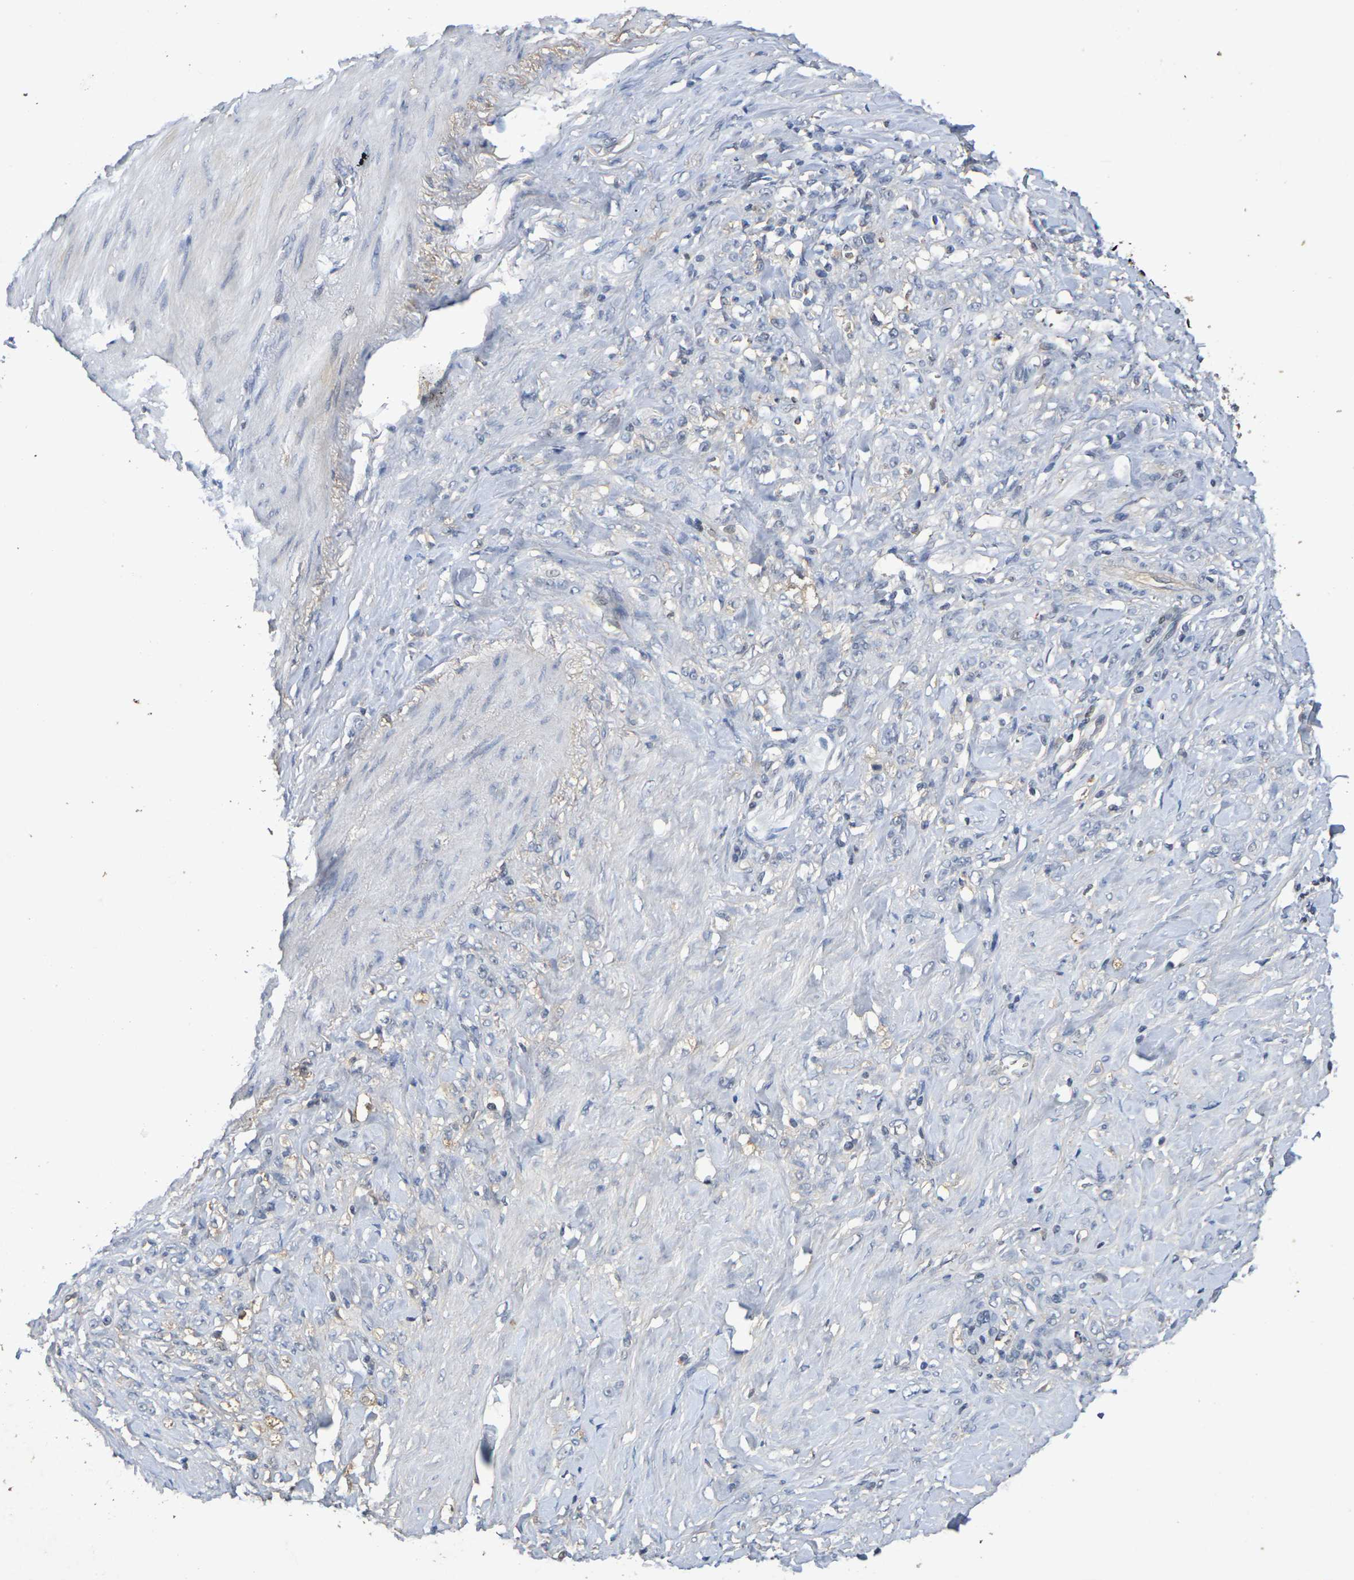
{"staining": {"intensity": "negative", "quantity": "none", "location": "none"}, "tissue": "stomach cancer", "cell_type": "Tumor cells", "image_type": "cancer", "snomed": [{"axis": "morphology", "description": "Adenocarcinoma, NOS"}, {"axis": "topography", "description": "Stomach"}], "caption": "Protein analysis of stomach adenocarcinoma demonstrates no significant staining in tumor cells. (Brightfield microscopy of DAB immunohistochemistry at high magnification).", "gene": "TERF2", "patient": {"sex": "male", "age": 82}}